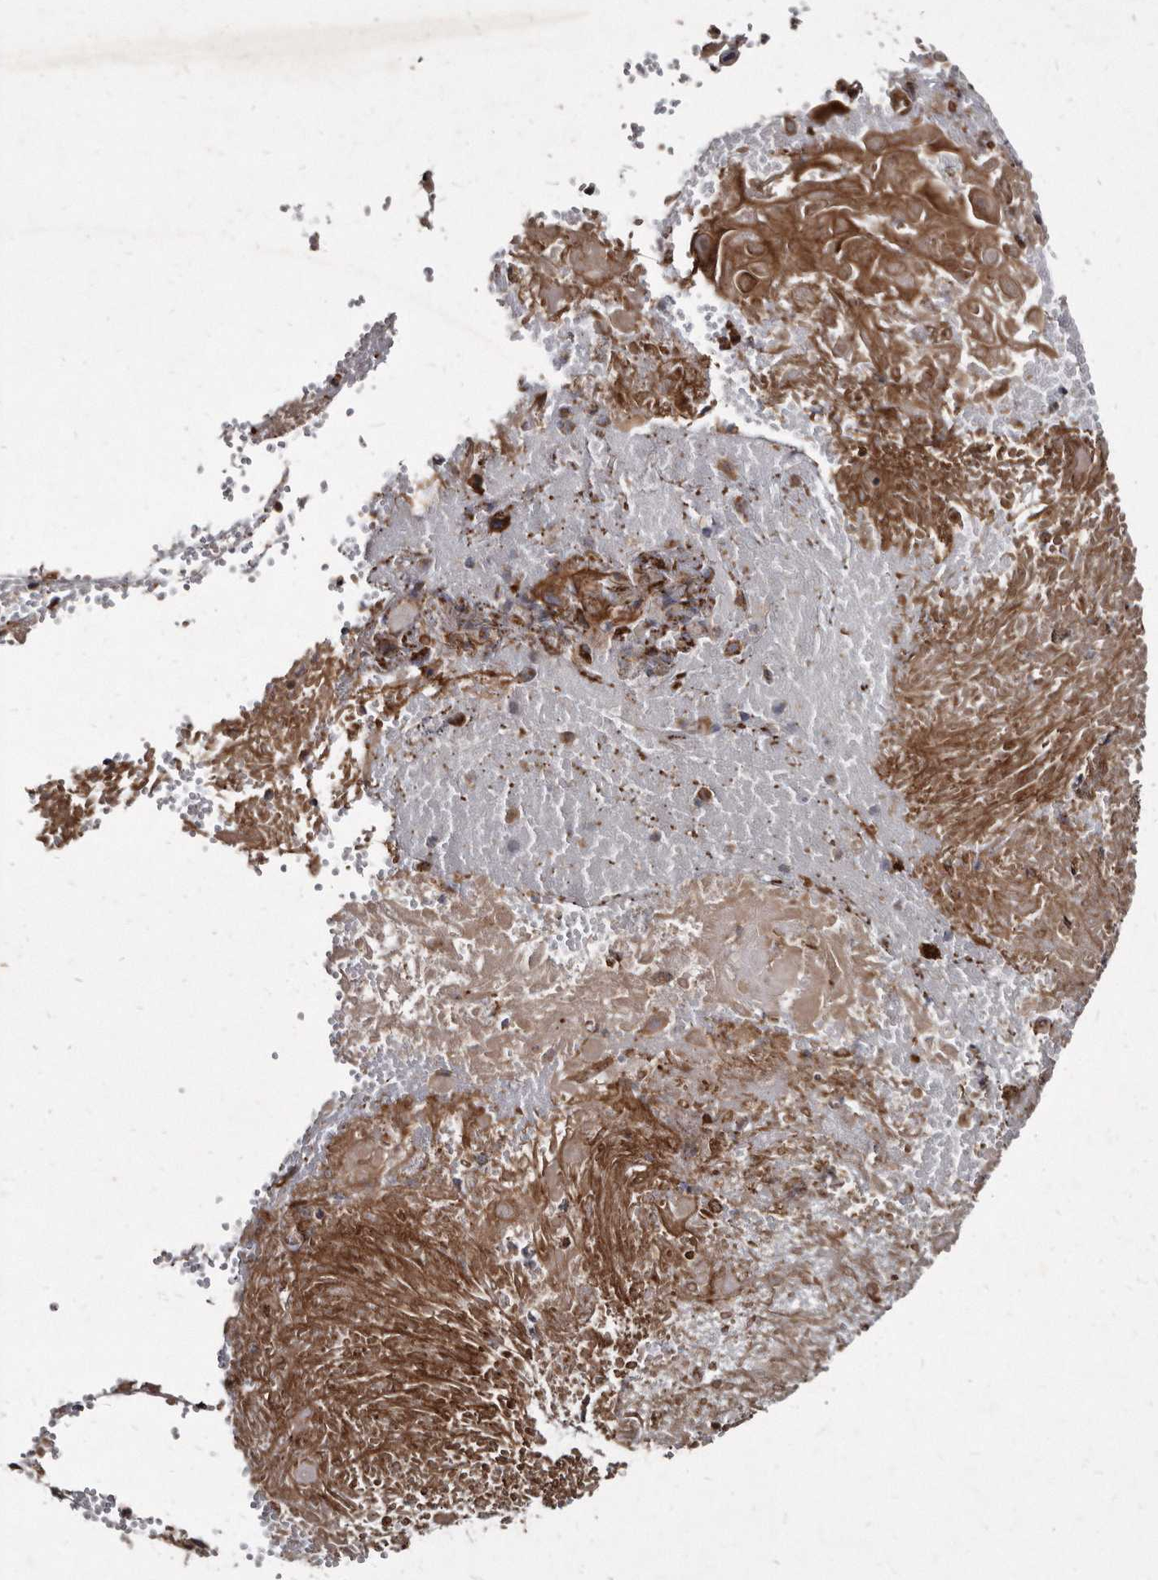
{"staining": {"intensity": "strong", "quantity": ">75%", "location": "cytoplasmic/membranous"}, "tissue": "cervical cancer", "cell_type": "Tumor cells", "image_type": "cancer", "snomed": [{"axis": "morphology", "description": "Squamous cell carcinoma, NOS"}, {"axis": "topography", "description": "Cervix"}], "caption": "Immunohistochemistry (IHC) staining of cervical cancer, which exhibits high levels of strong cytoplasmic/membranous expression in about >75% of tumor cells indicating strong cytoplasmic/membranous protein staining. The staining was performed using DAB (3,3'-diaminobenzidine) (brown) for protein detection and nuclei were counterstained in hematoxylin (blue).", "gene": "KCTD20", "patient": {"sex": "female", "age": 74}}